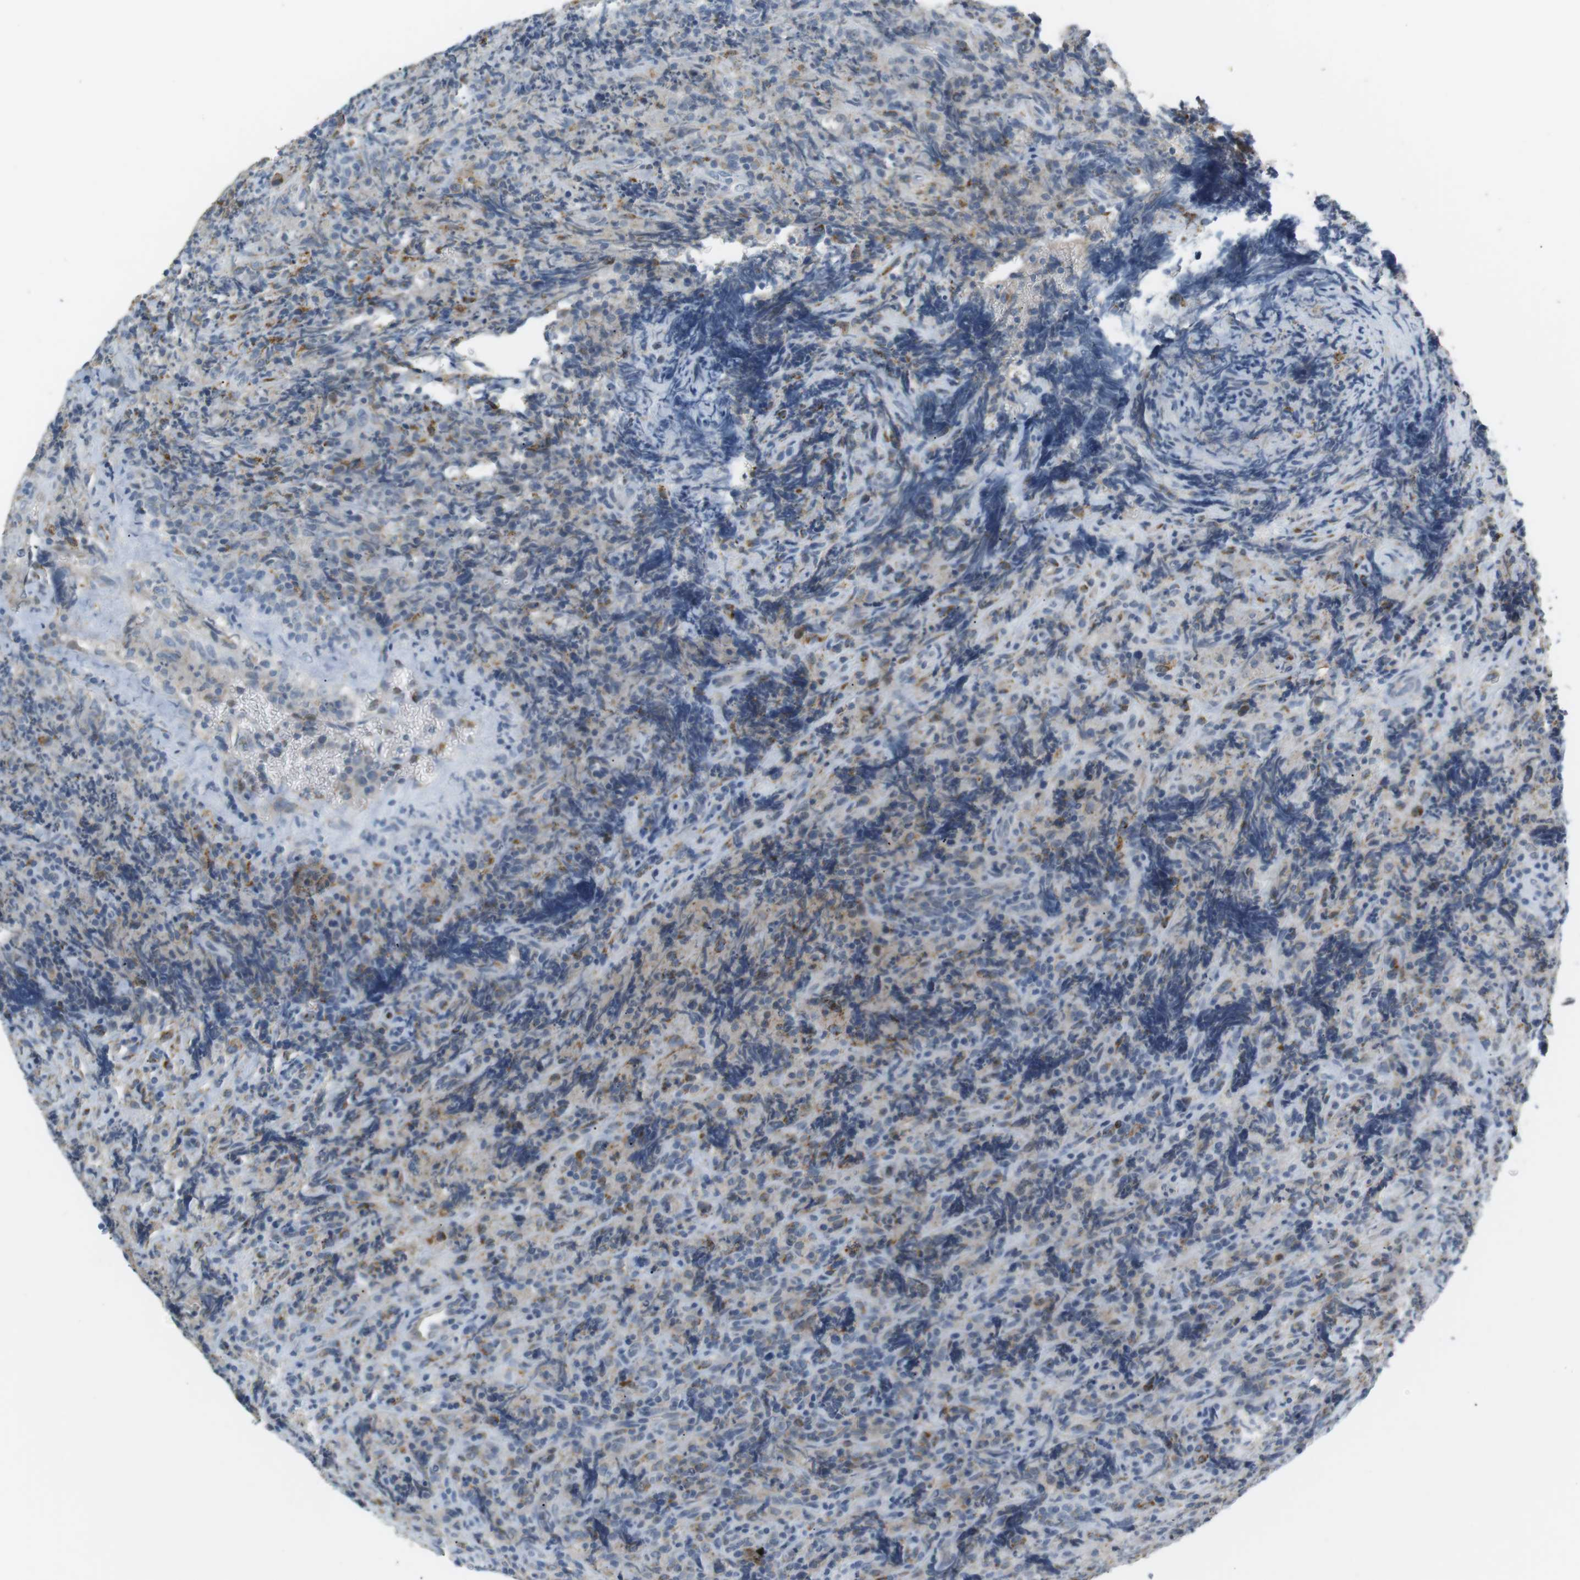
{"staining": {"intensity": "weak", "quantity": "<25%", "location": "cytoplasmic/membranous"}, "tissue": "lymphoma", "cell_type": "Tumor cells", "image_type": "cancer", "snomed": [{"axis": "morphology", "description": "Malignant lymphoma, non-Hodgkin's type, High grade"}, {"axis": "topography", "description": "Tonsil"}], "caption": "This is a micrograph of immunohistochemistry staining of malignant lymphoma, non-Hodgkin's type (high-grade), which shows no staining in tumor cells. Nuclei are stained in blue.", "gene": "CD300E", "patient": {"sex": "female", "age": 36}}